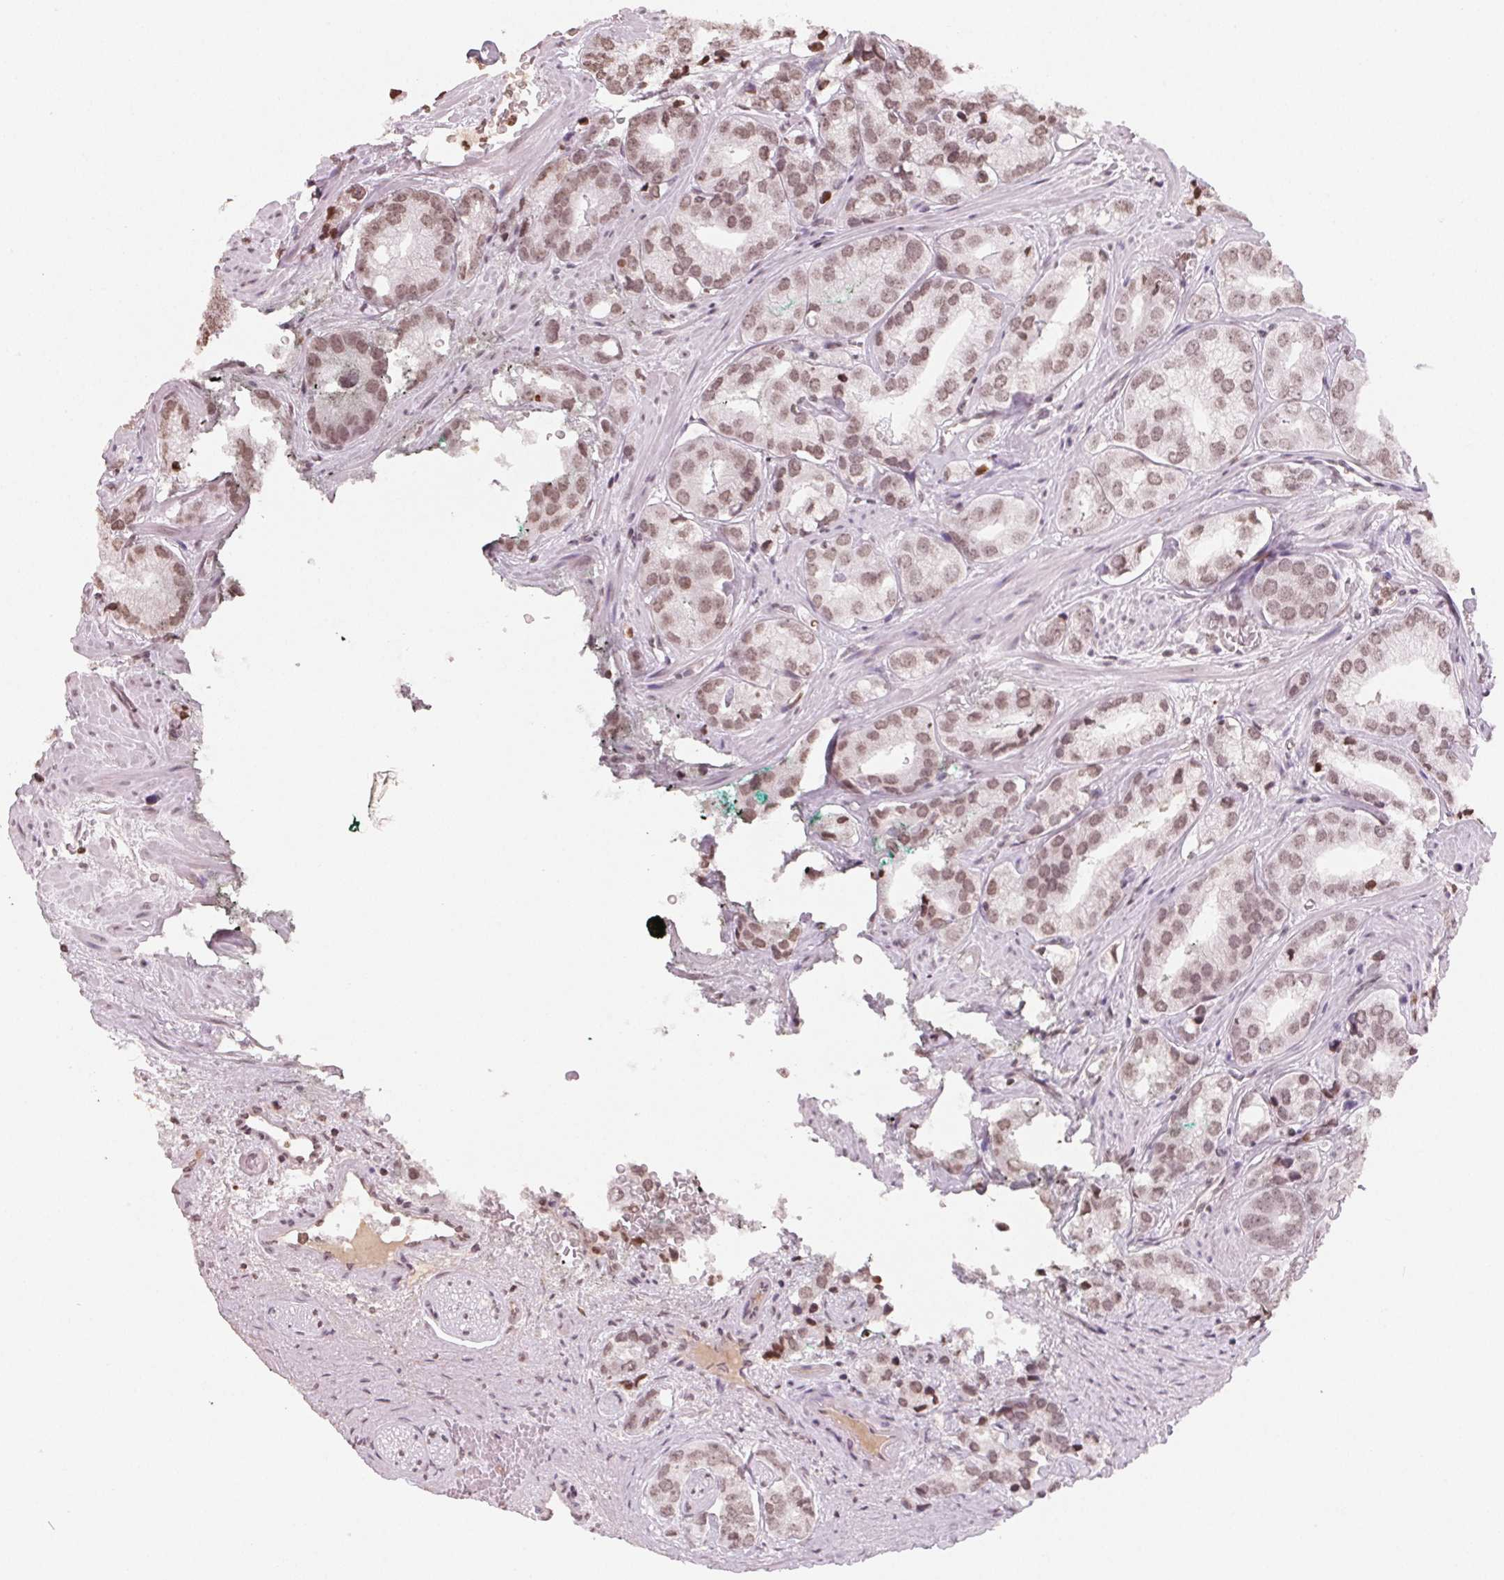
{"staining": {"intensity": "weak", "quantity": ">75%", "location": "nuclear"}, "tissue": "prostate cancer", "cell_type": "Tumor cells", "image_type": "cancer", "snomed": [{"axis": "morphology", "description": "Adenocarcinoma, High grade"}, {"axis": "topography", "description": "Prostate"}], "caption": "Immunohistochemistry (IHC) micrograph of neoplastic tissue: prostate cancer stained using IHC reveals low levels of weak protein expression localized specifically in the nuclear of tumor cells, appearing as a nuclear brown color.", "gene": "TBP", "patient": {"sex": "male", "age": 58}}